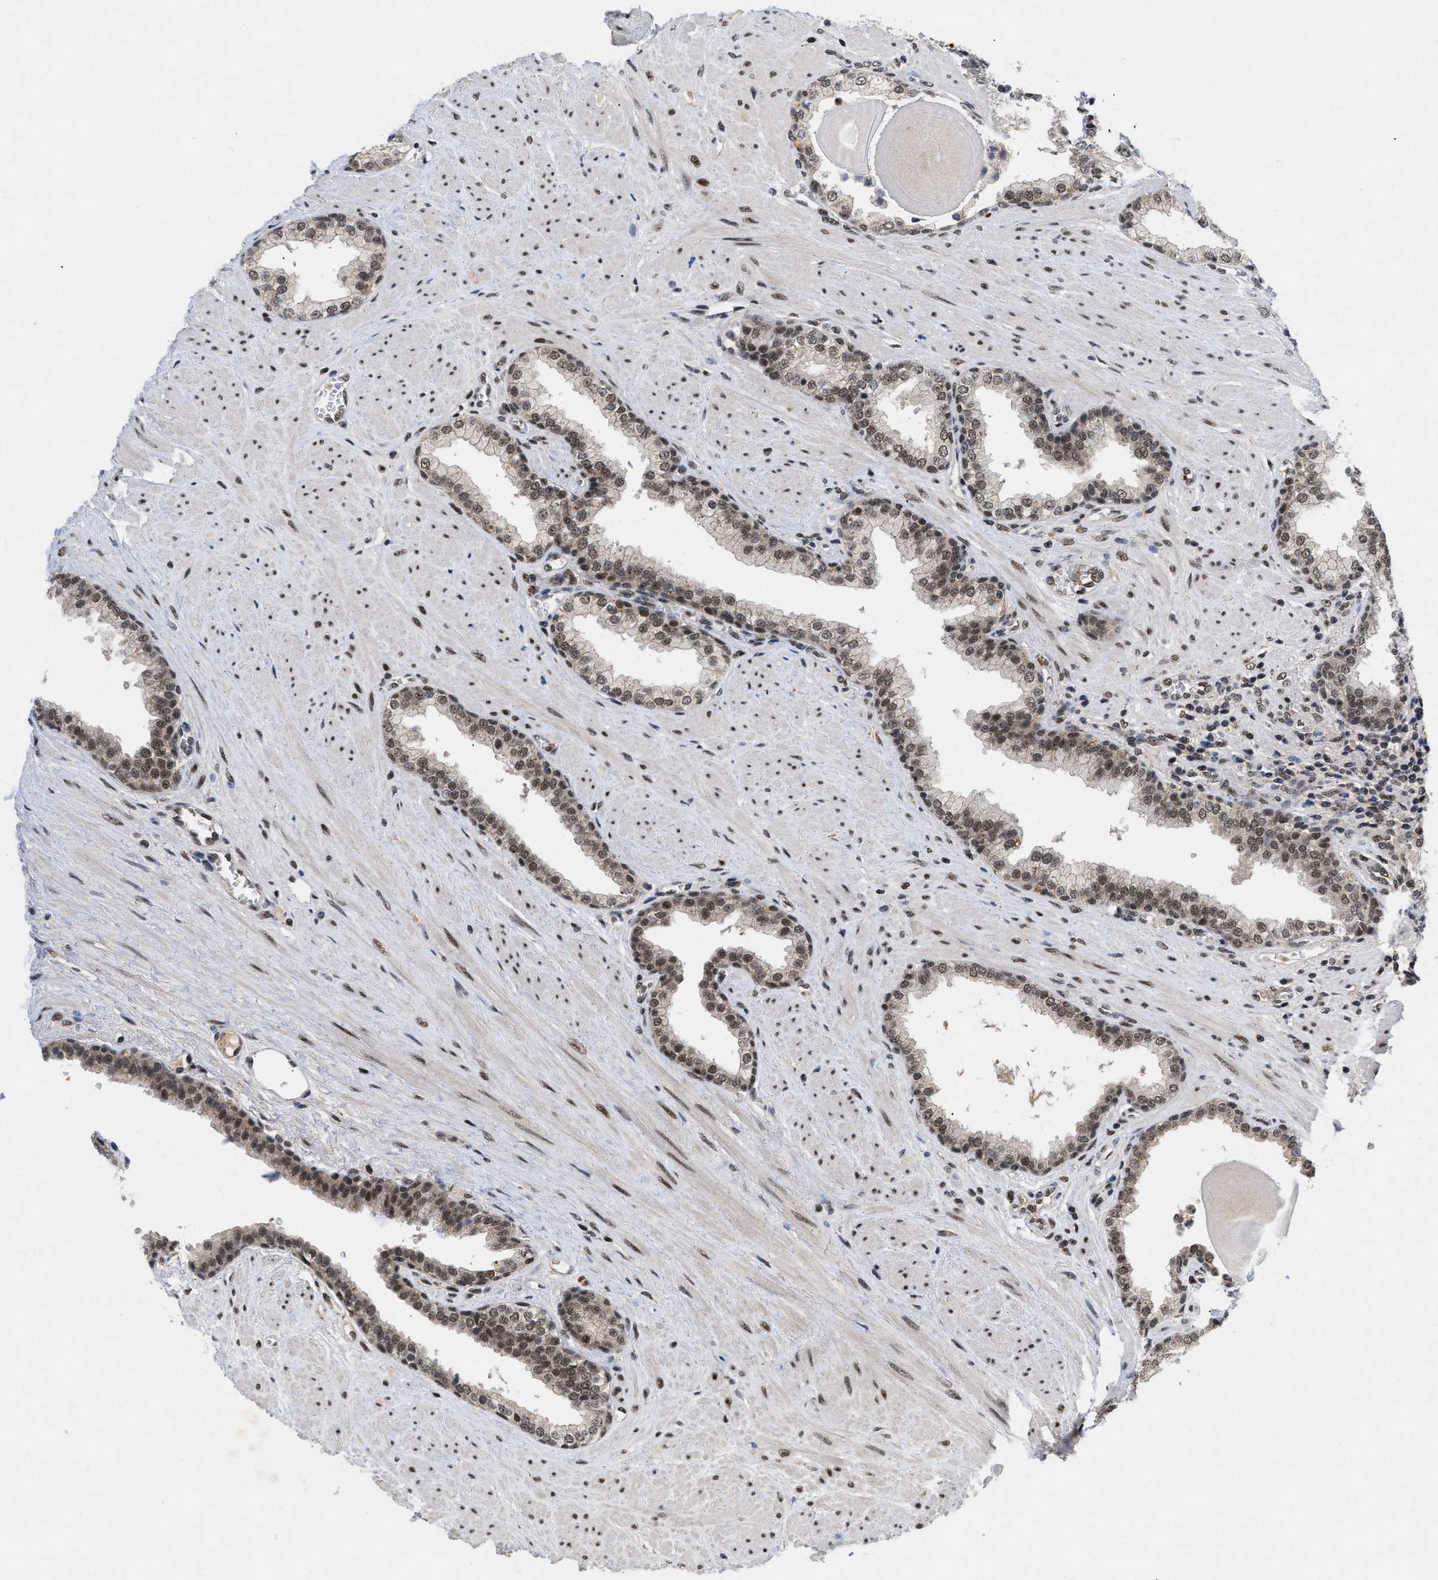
{"staining": {"intensity": "moderate", "quantity": ">75%", "location": "nuclear"}, "tissue": "prostate", "cell_type": "Glandular cells", "image_type": "normal", "snomed": [{"axis": "morphology", "description": "Normal tissue, NOS"}, {"axis": "topography", "description": "Prostate"}], "caption": "This photomicrograph demonstrates IHC staining of benign human prostate, with medium moderate nuclear positivity in about >75% of glandular cells.", "gene": "ZNF346", "patient": {"sex": "male", "age": 51}}